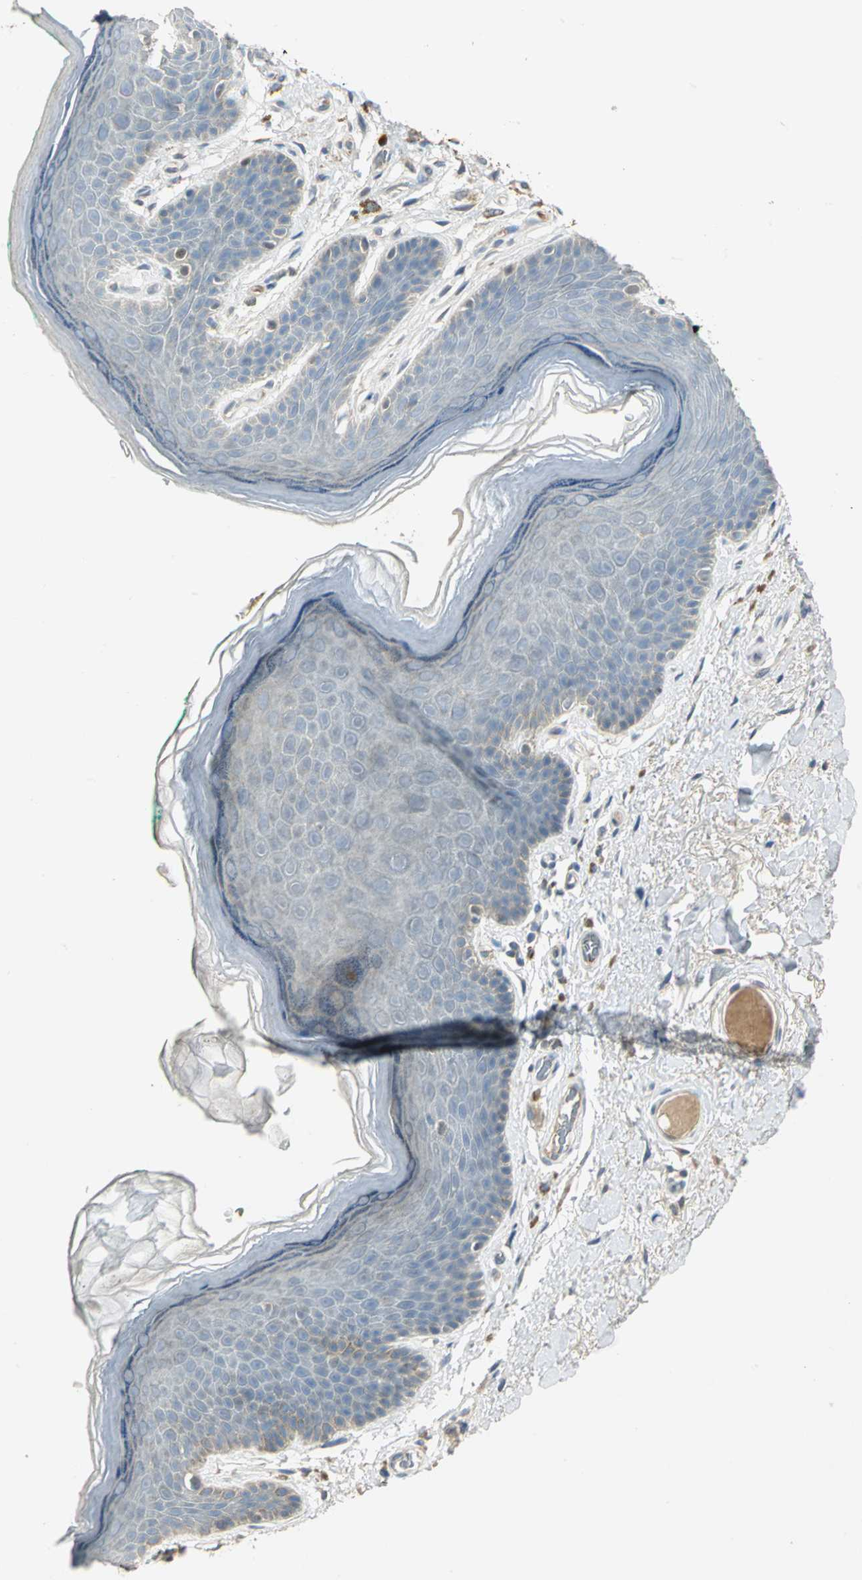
{"staining": {"intensity": "weak", "quantity": "<25%", "location": "cytoplasmic/membranous"}, "tissue": "skin", "cell_type": "Epidermal cells", "image_type": "normal", "snomed": [{"axis": "morphology", "description": "Normal tissue, NOS"}, {"axis": "topography", "description": "Anal"}], "caption": "IHC image of normal skin stained for a protein (brown), which demonstrates no expression in epidermal cells.", "gene": "PROC", "patient": {"sex": "male", "age": 74}}